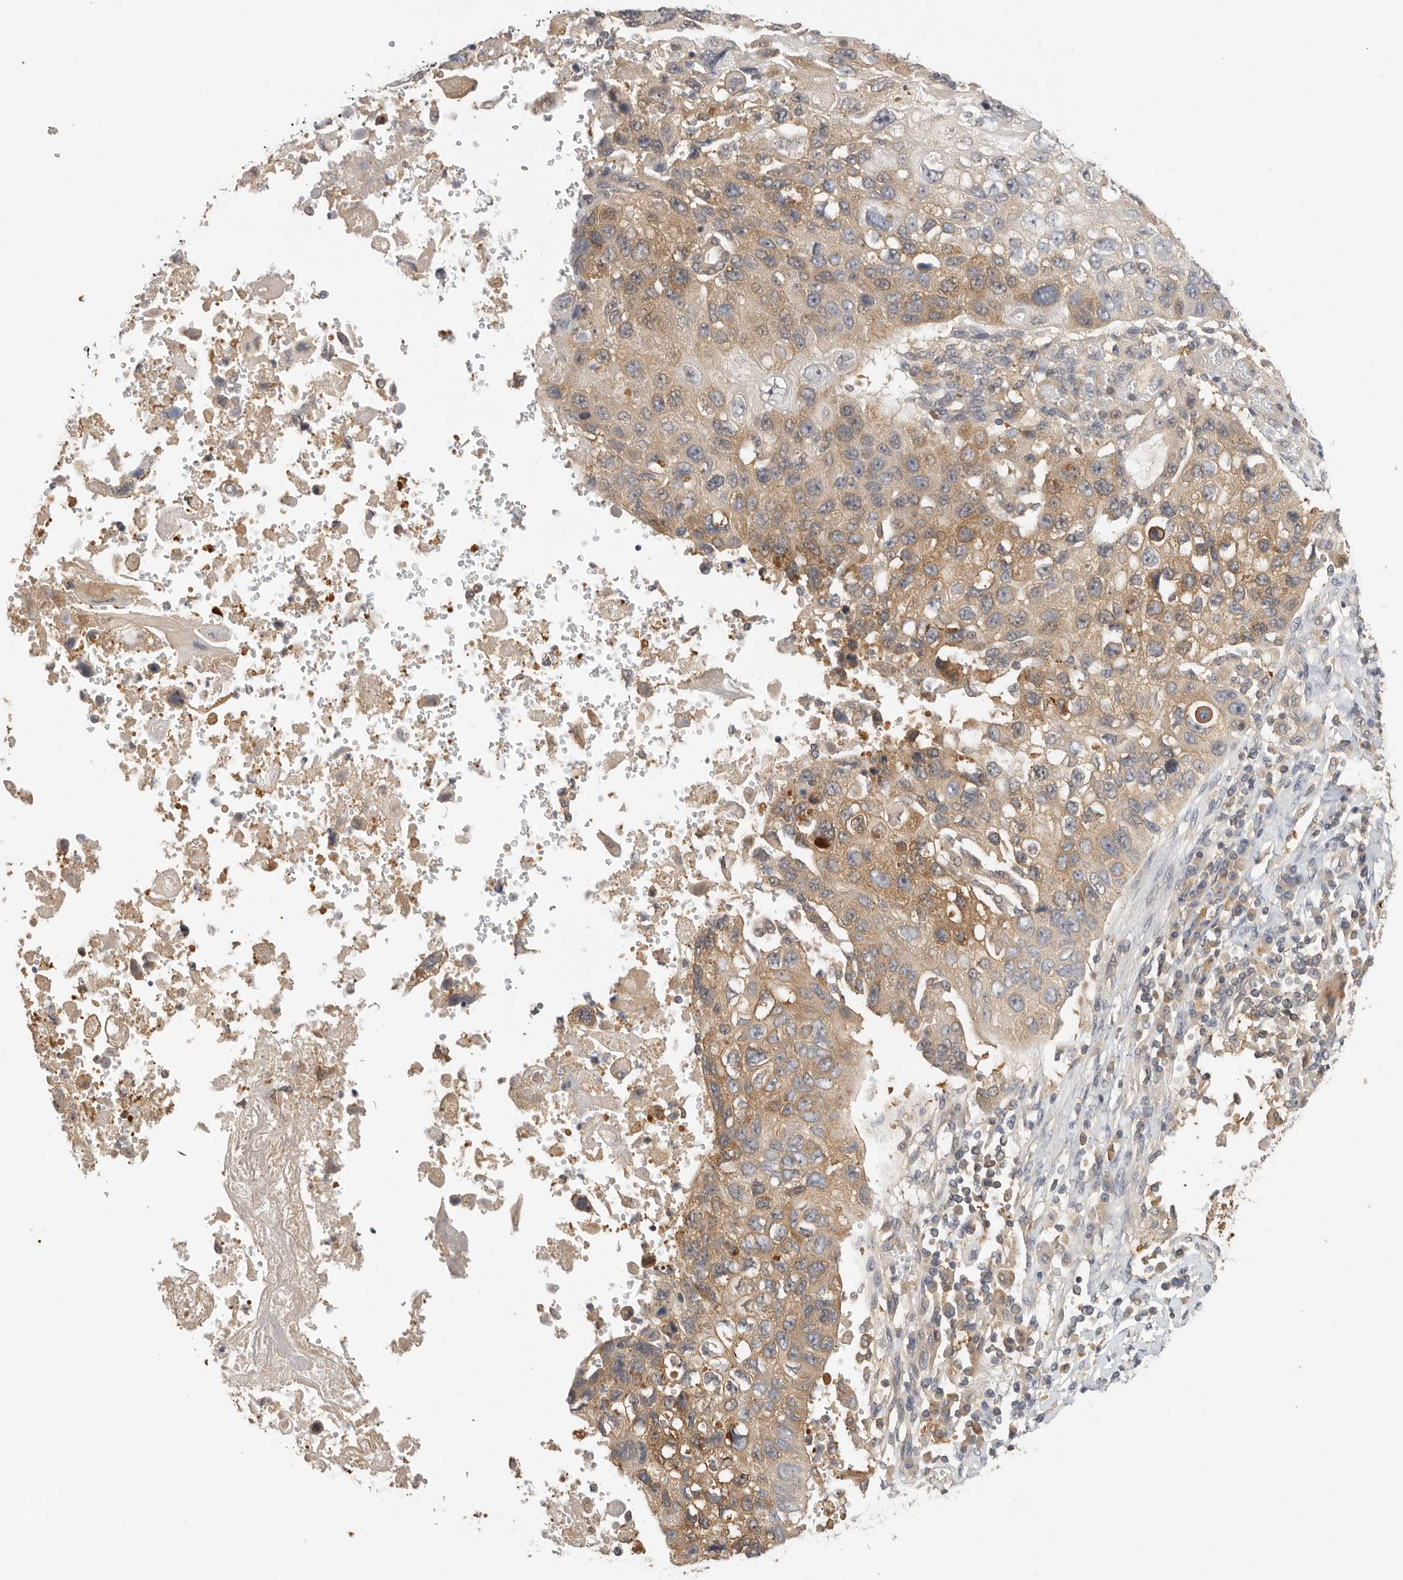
{"staining": {"intensity": "moderate", "quantity": "25%-75%", "location": "cytoplasmic/membranous"}, "tissue": "lung cancer", "cell_type": "Tumor cells", "image_type": "cancer", "snomed": [{"axis": "morphology", "description": "Squamous cell carcinoma, NOS"}, {"axis": "topography", "description": "Lung"}], "caption": "Protein staining reveals moderate cytoplasmic/membranous expression in about 25%-75% of tumor cells in lung cancer (squamous cell carcinoma). (DAB (3,3'-diaminobenzidine) IHC, brown staining for protein, blue staining for nuclei).", "gene": "CCT8", "patient": {"sex": "male", "age": 61}}